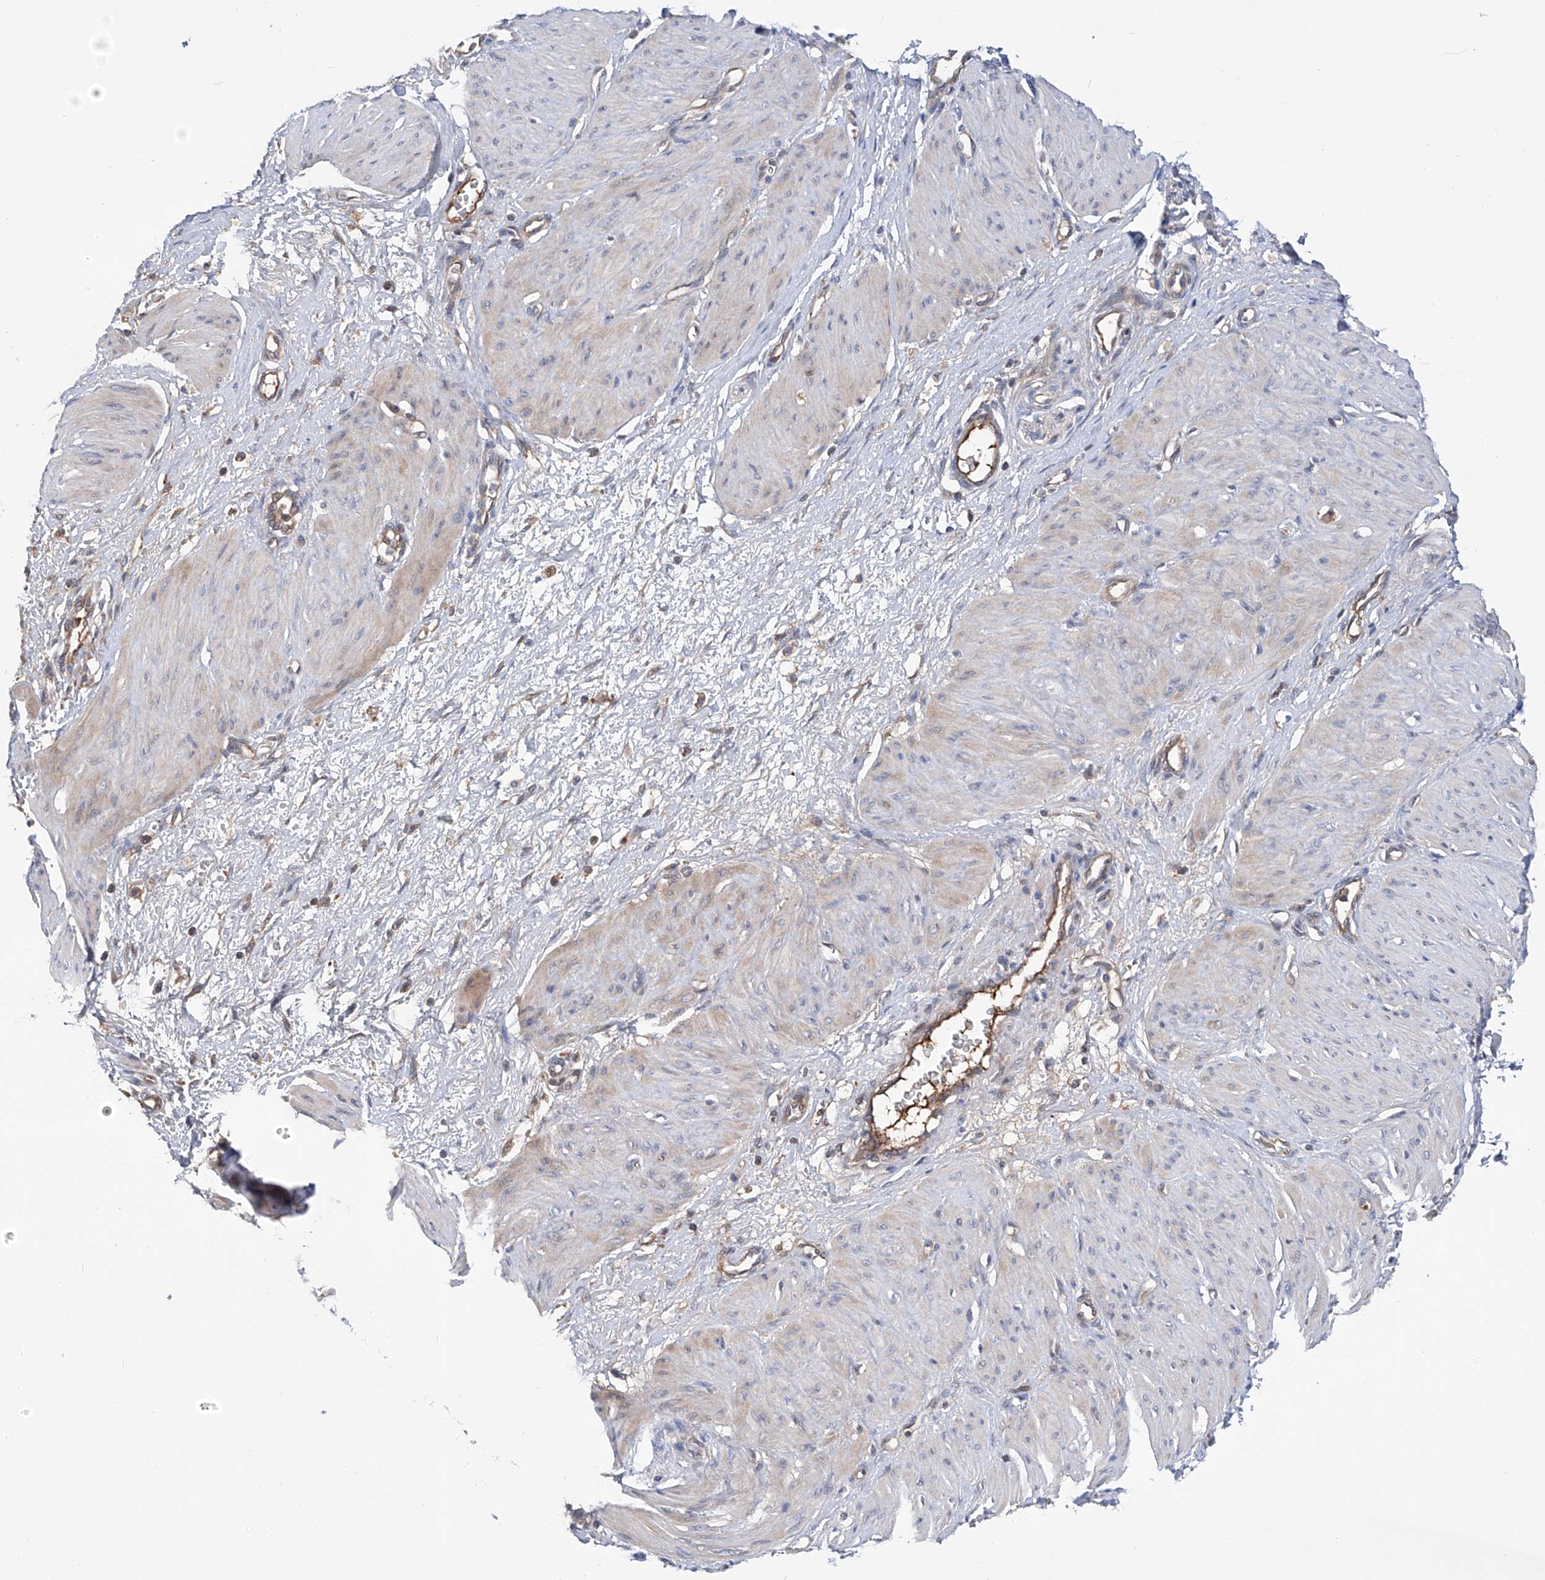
{"staining": {"intensity": "weak", "quantity": "25%-75%", "location": "cytoplasmic/membranous"}, "tissue": "smooth muscle", "cell_type": "Smooth muscle cells", "image_type": "normal", "snomed": [{"axis": "morphology", "description": "Normal tissue, NOS"}, {"axis": "topography", "description": "Endometrium"}], "caption": "A high-resolution photomicrograph shows IHC staining of benign smooth muscle, which displays weak cytoplasmic/membranous staining in about 25%-75% of smooth muscle cells.", "gene": "NUDT17", "patient": {"sex": "female", "age": 33}}